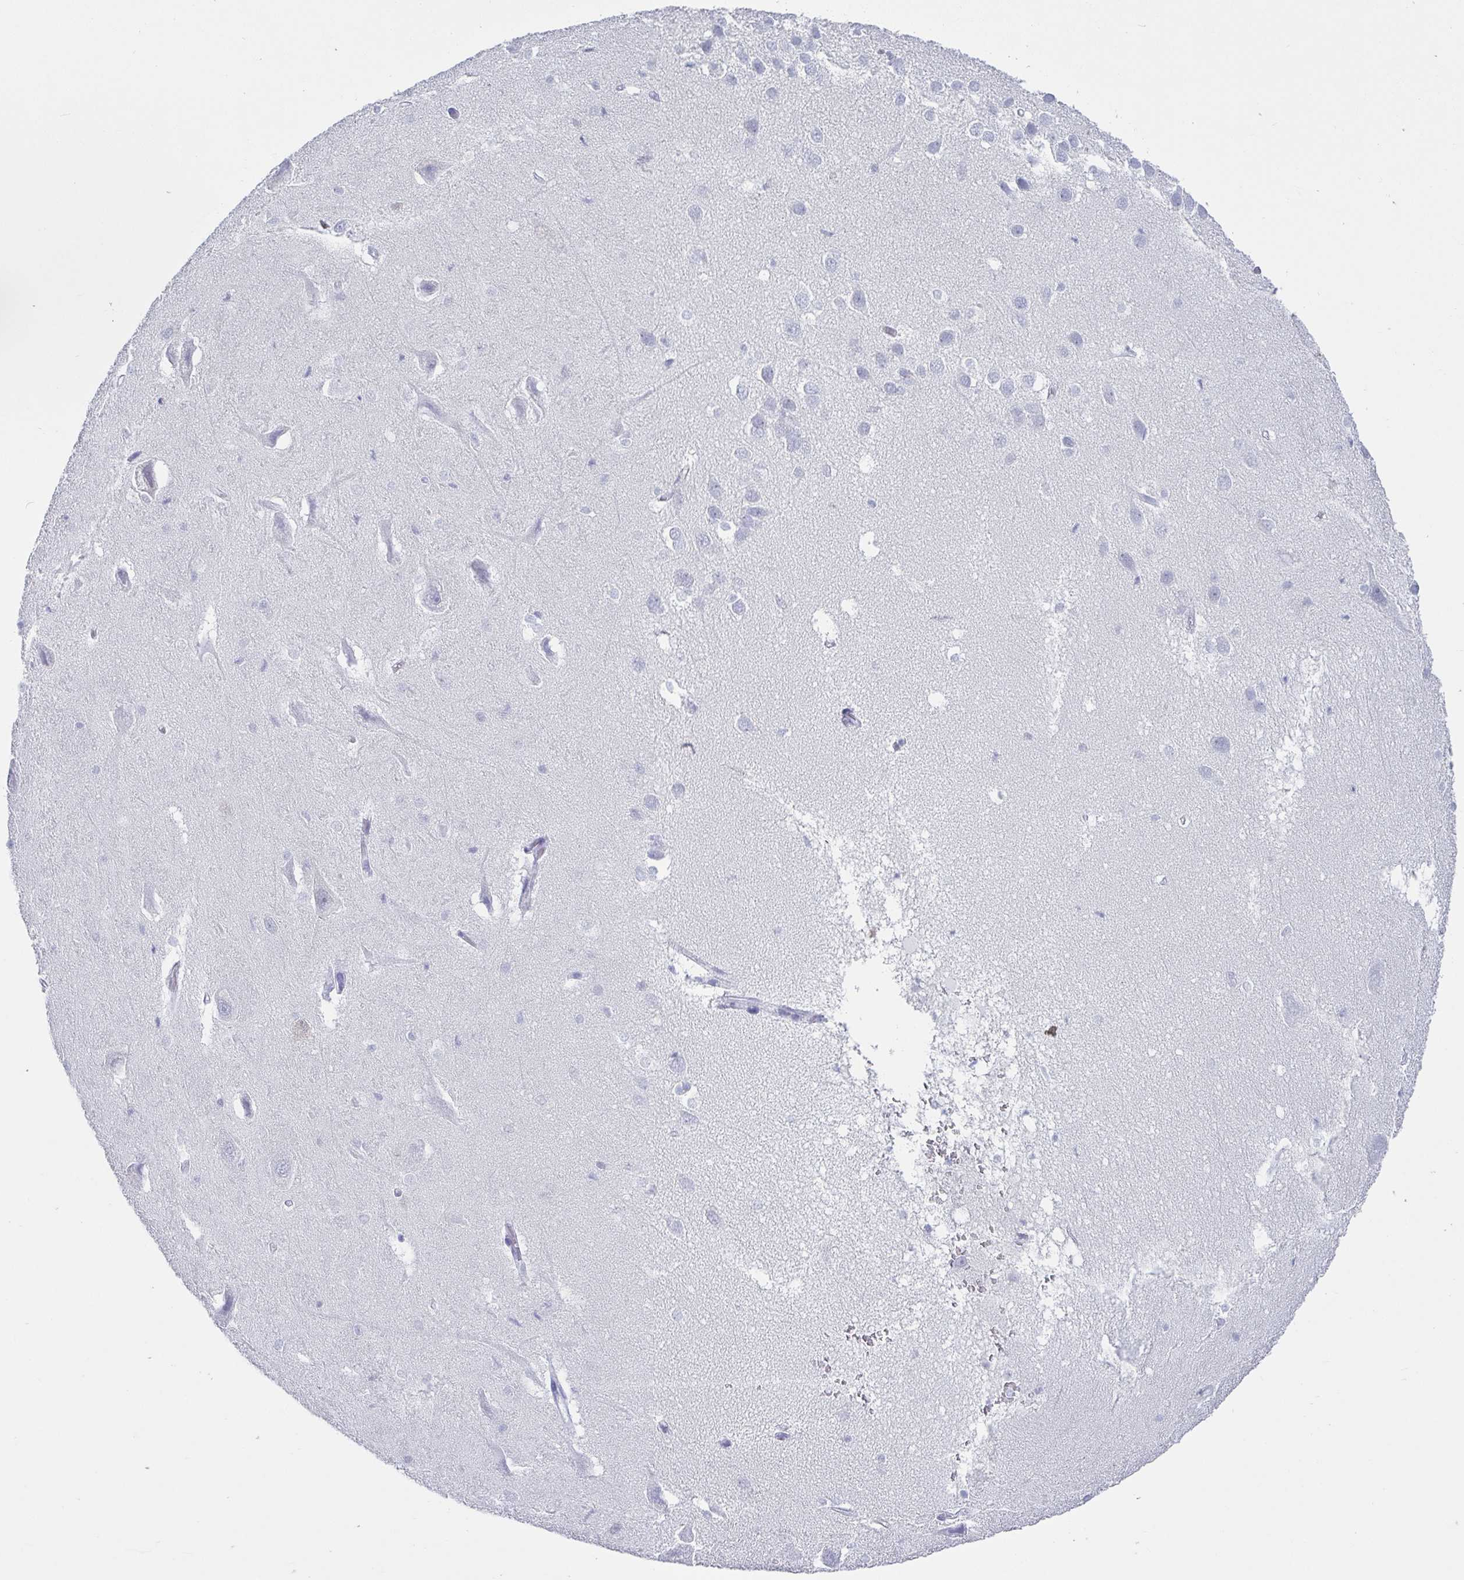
{"staining": {"intensity": "negative", "quantity": "none", "location": "none"}, "tissue": "hippocampus", "cell_type": "Glial cells", "image_type": "normal", "snomed": [{"axis": "morphology", "description": "Normal tissue, NOS"}, {"axis": "topography", "description": "Hippocampus"}], "caption": "Protein analysis of benign hippocampus exhibits no significant staining in glial cells.", "gene": "SCGN", "patient": {"sex": "male", "age": 26}}